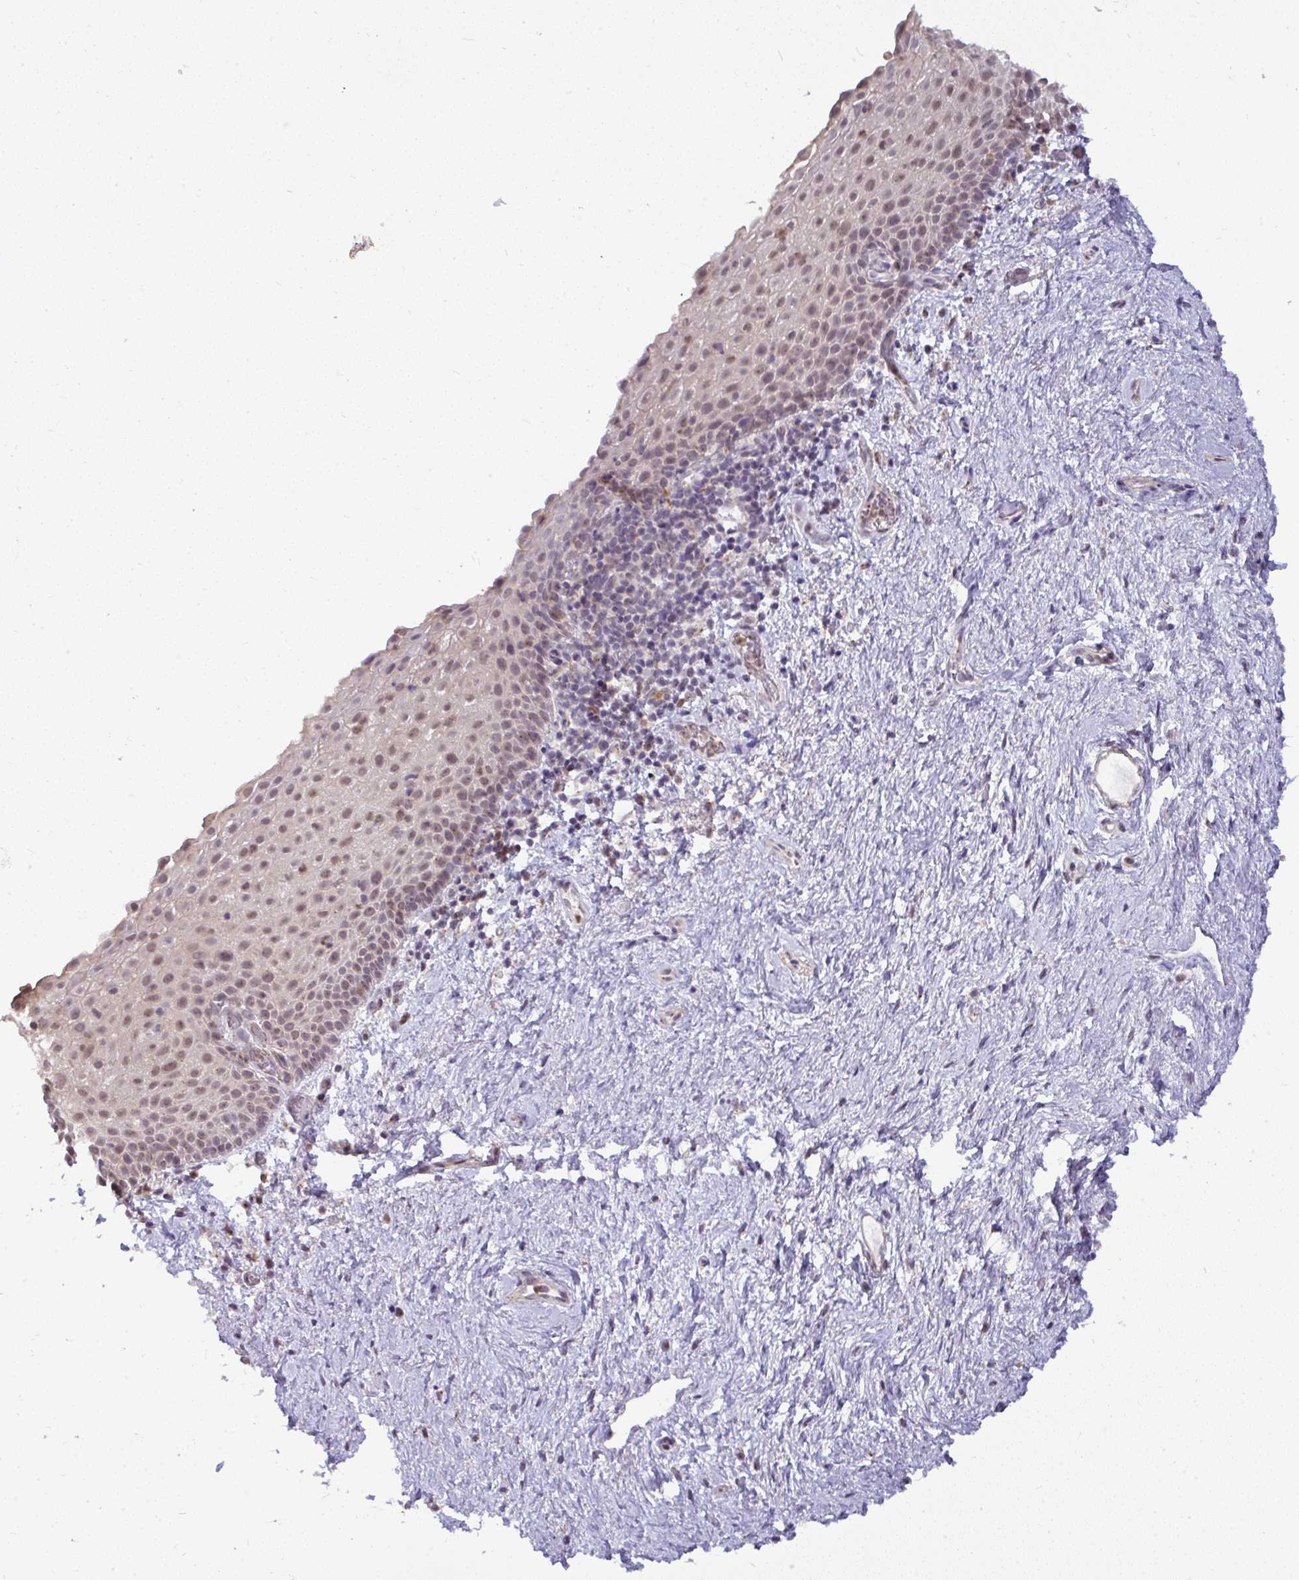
{"staining": {"intensity": "weak", "quantity": "25%-75%", "location": "nuclear"}, "tissue": "vagina", "cell_type": "Squamous epithelial cells", "image_type": "normal", "snomed": [{"axis": "morphology", "description": "Normal tissue, NOS"}, {"axis": "topography", "description": "Vagina"}], "caption": "IHC photomicrograph of normal vagina: vagina stained using IHC demonstrates low levels of weak protein expression localized specifically in the nuclear of squamous epithelial cells, appearing as a nuclear brown color.", "gene": "DZIP1", "patient": {"sex": "female", "age": 61}}